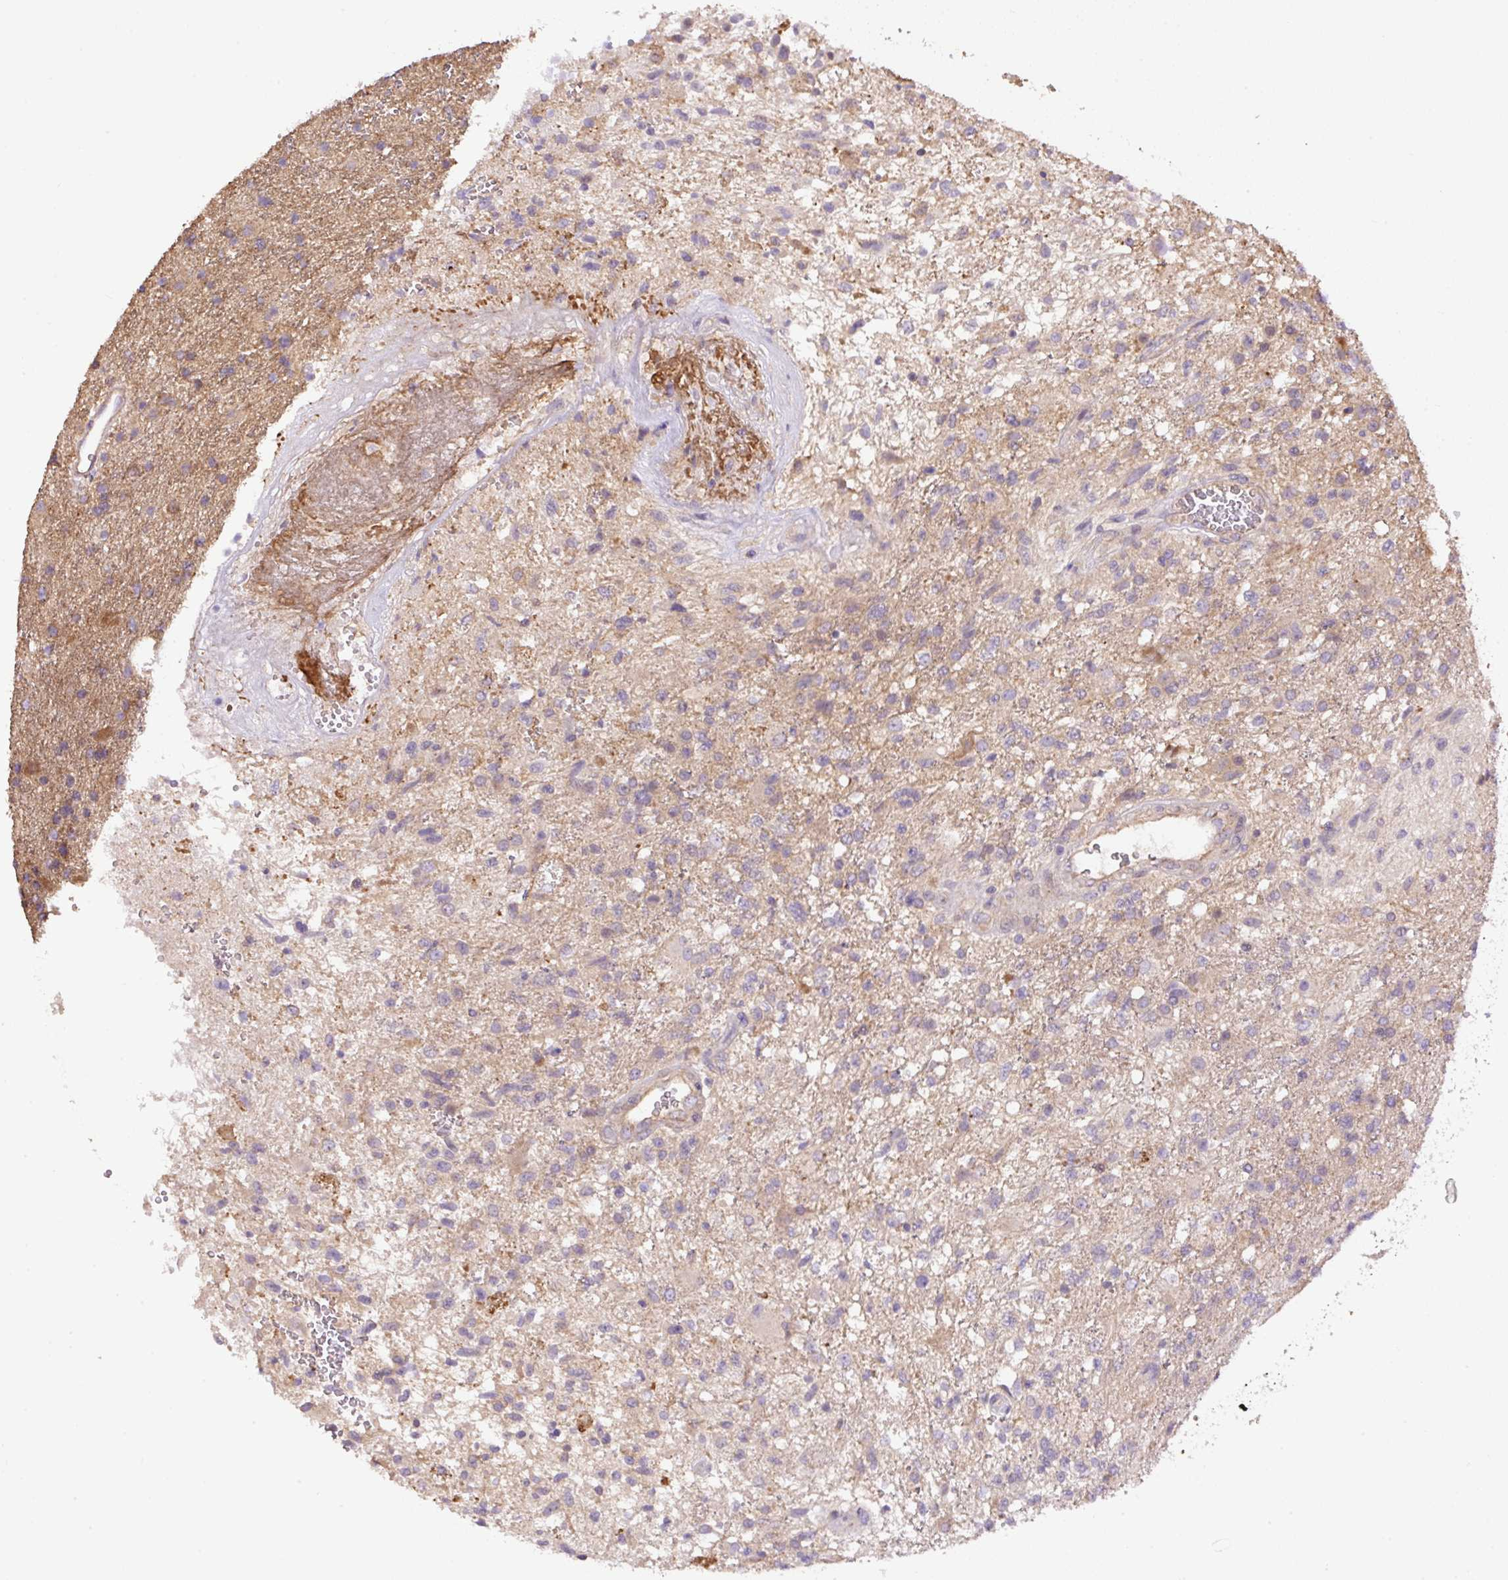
{"staining": {"intensity": "negative", "quantity": "none", "location": "none"}, "tissue": "glioma", "cell_type": "Tumor cells", "image_type": "cancer", "snomed": [{"axis": "morphology", "description": "Glioma, malignant, High grade"}, {"axis": "topography", "description": "Brain"}], "caption": "Image shows no protein staining in tumor cells of glioma tissue.", "gene": "PPME1", "patient": {"sex": "male", "age": 56}}